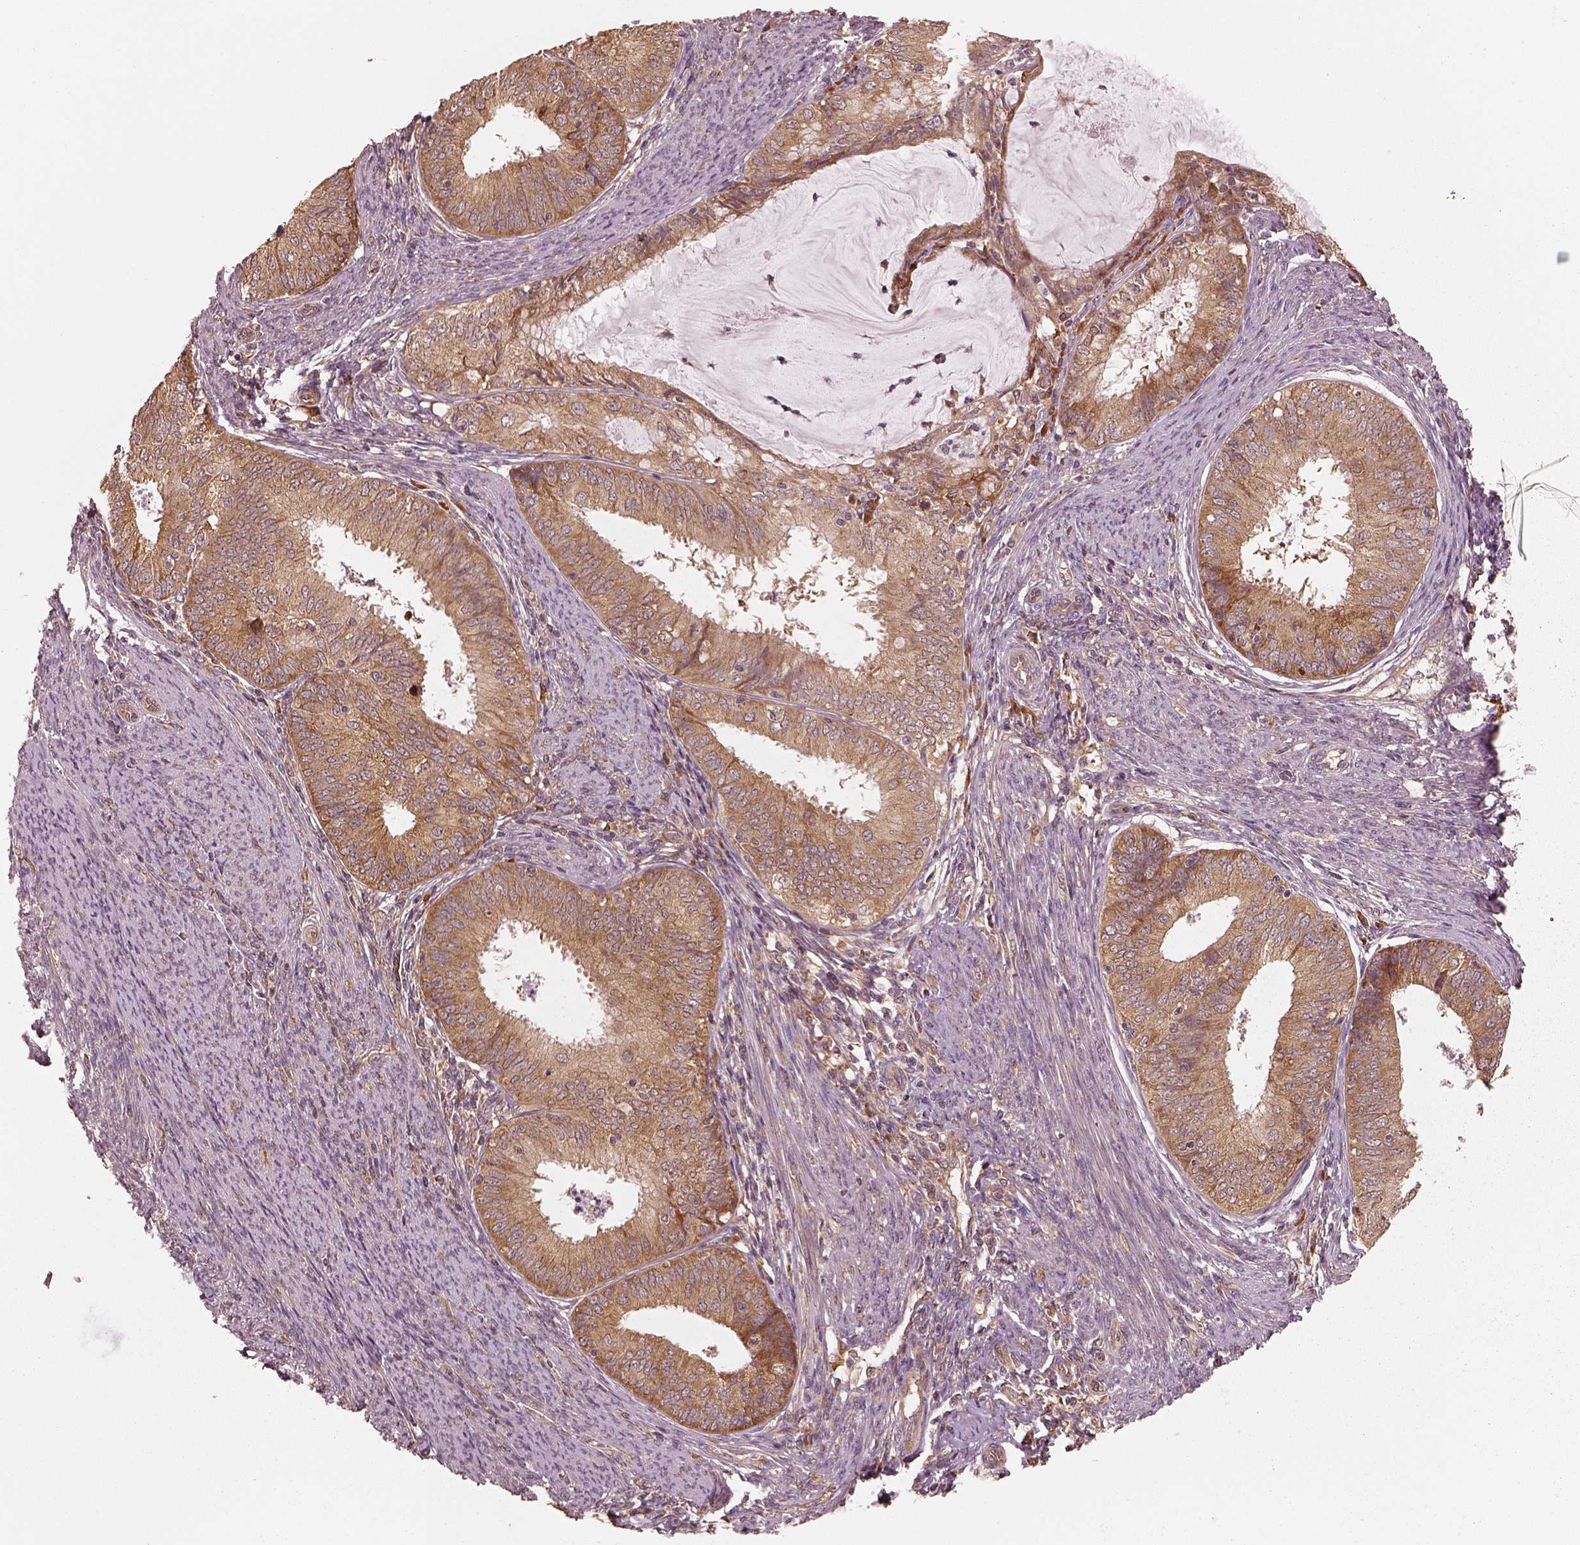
{"staining": {"intensity": "moderate", "quantity": ">75%", "location": "cytoplasmic/membranous"}, "tissue": "endometrial cancer", "cell_type": "Tumor cells", "image_type": "cancer", "snomed": [{"axis": "morphology", "description": "Adenocarcinoma, NOS"}, {"axis": "topography", "description": "Endometrium"}], "caption": "Immunohistochemistry of human endometrial cancer (adenocarcinoma) displays medium levels of moderate cytoplasmic/membranous staining in about >75% of tumor cells. Immunohistochemistry (ihc) stains the protein in brown and the nuclei are stained blue.", "gene": "RPS5", "patient": {"sex": "female", "age": 57}}